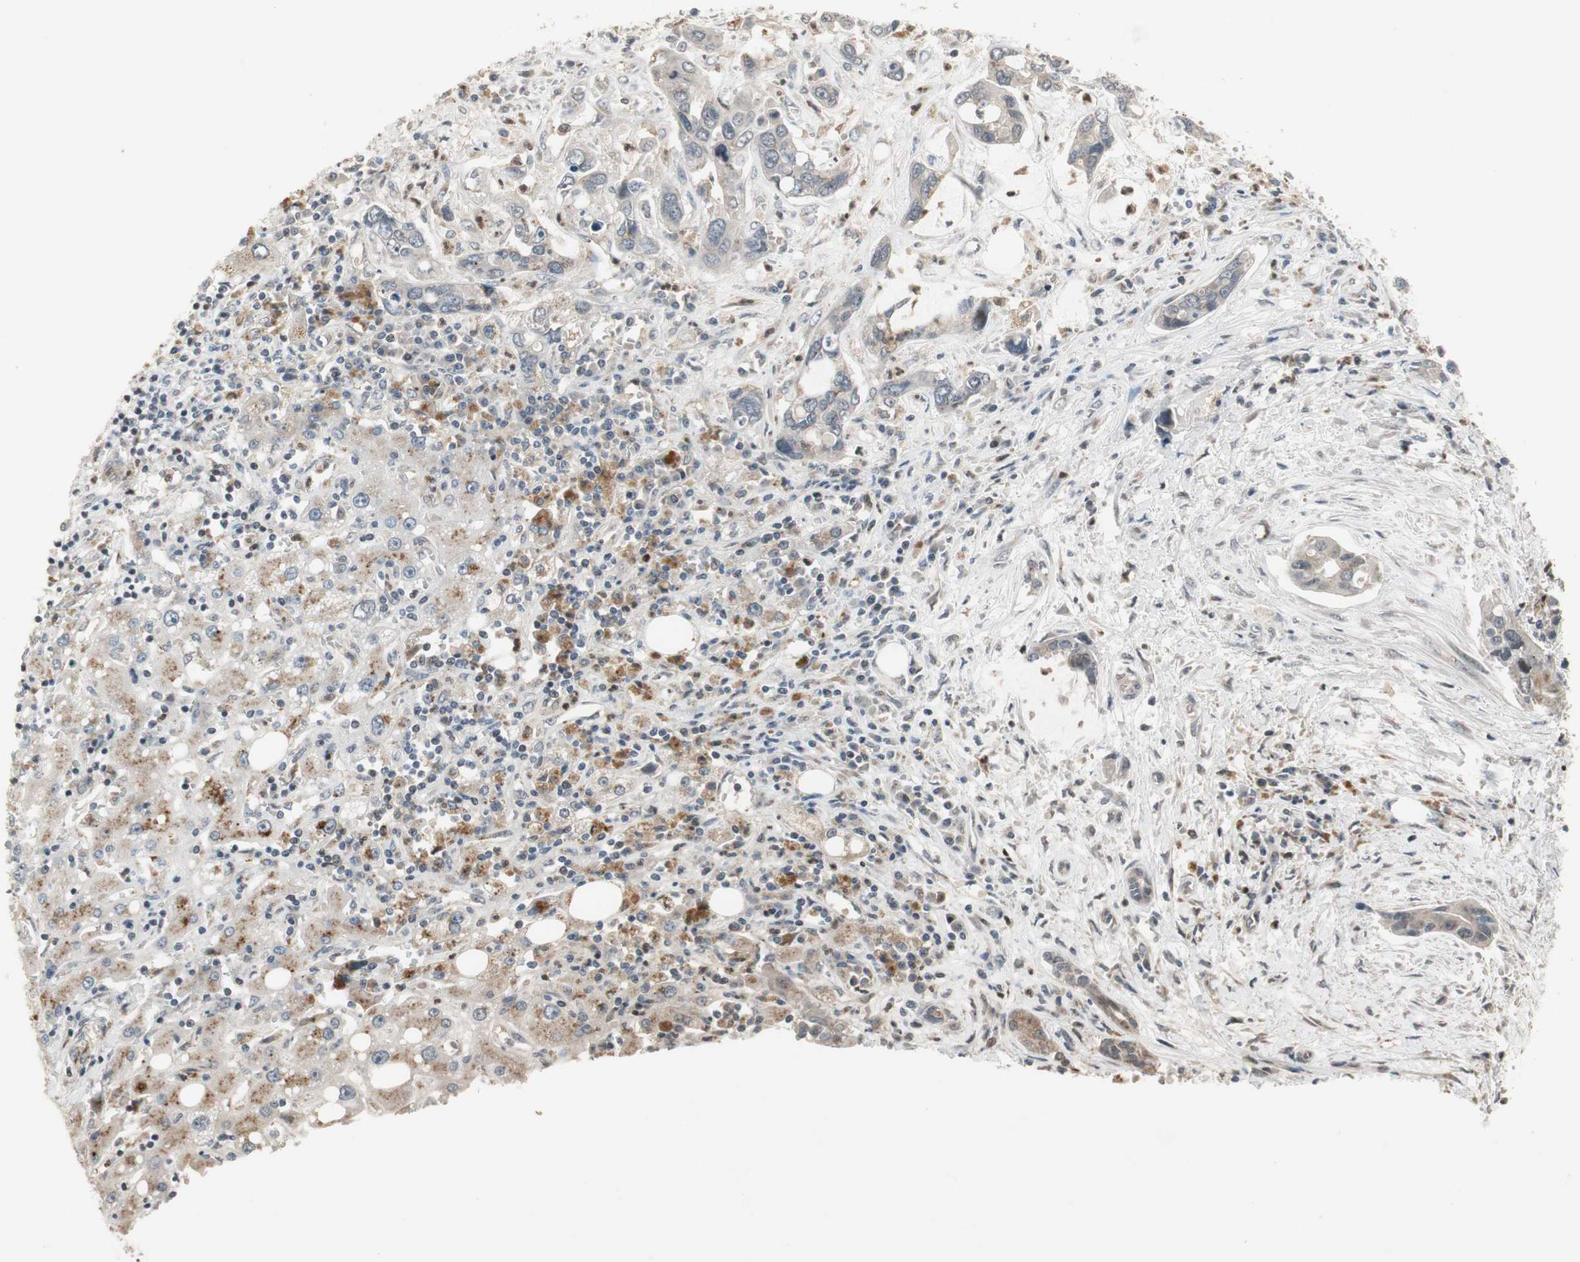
{"staining": {"intensity": "weak", "quantity": "<25%", "location": "cytoplasmic/membranous"}, "tissue": "liver cancer", "cell_type": "Tumor cells", "image_type": "cancer", "snomed": [{"axis": "morphology", "description": "Cholangiocarcinoma"}, {"axis": "topography", "description": "Liver"}], "caption": "Cholangiocarcinoma (liver) was stained to show a protein in brown. There is no significant staining in tumor cells.", "gene": "SNX4", "patient": {"sex": "female", "age": 65}}